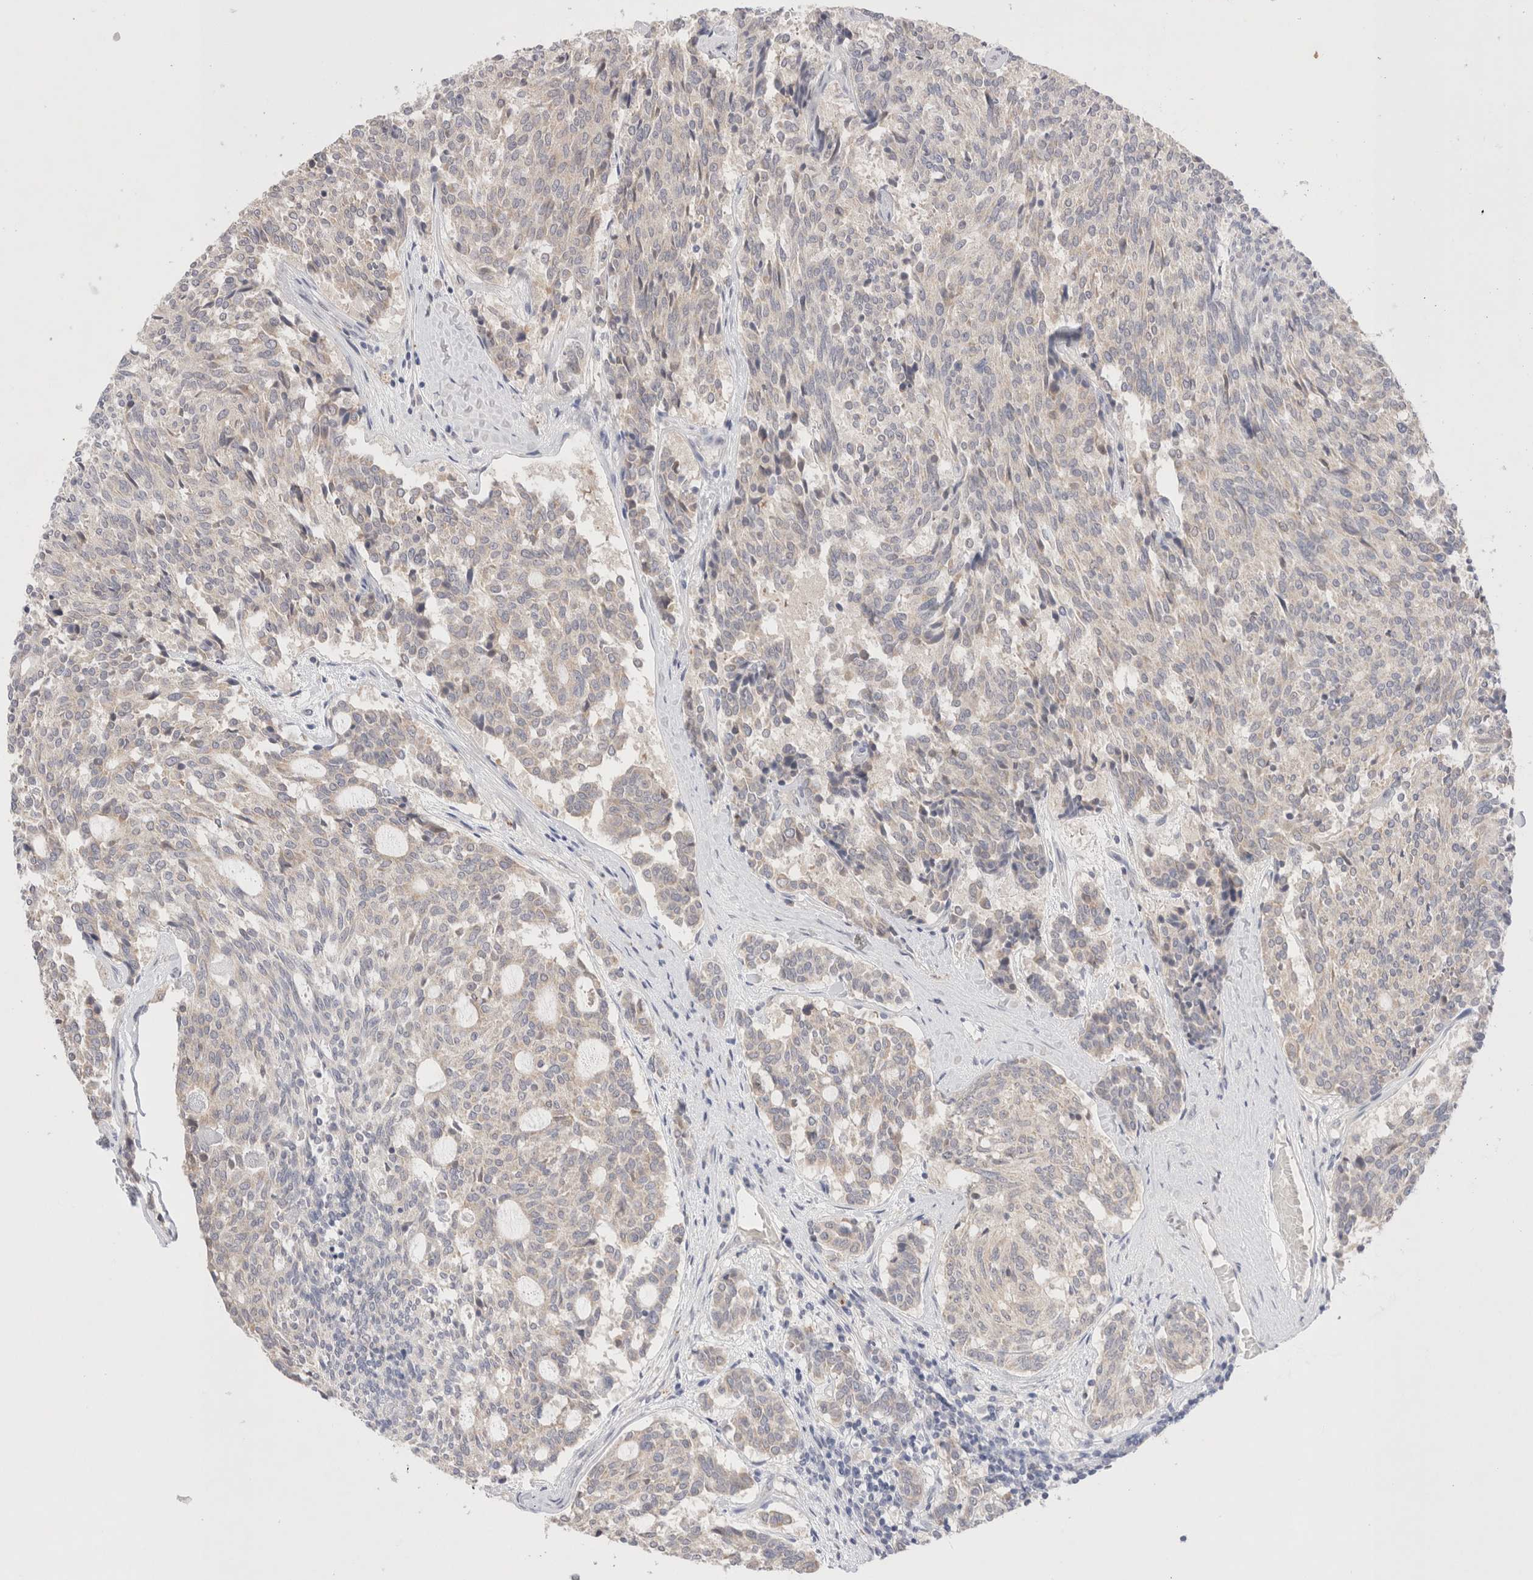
{"staining": {"intensity": "negative", "quantity": "none", "location": "none"}, "tissue": "carcinoid", "cell_type": "Tumor cells", "image_type": "cancer", "snomed": [{"axis": "morphology", "description": "Carcinoid, malignant, NOS"}, {"axis": "topography", "description": "Pancreas"}], "caption": "DAB immunohistochemical staining of carcinoid displays no significant expression in tumor cells.", "gene": "SPATA20", "patient": {"sex": "female", "age": 54}}